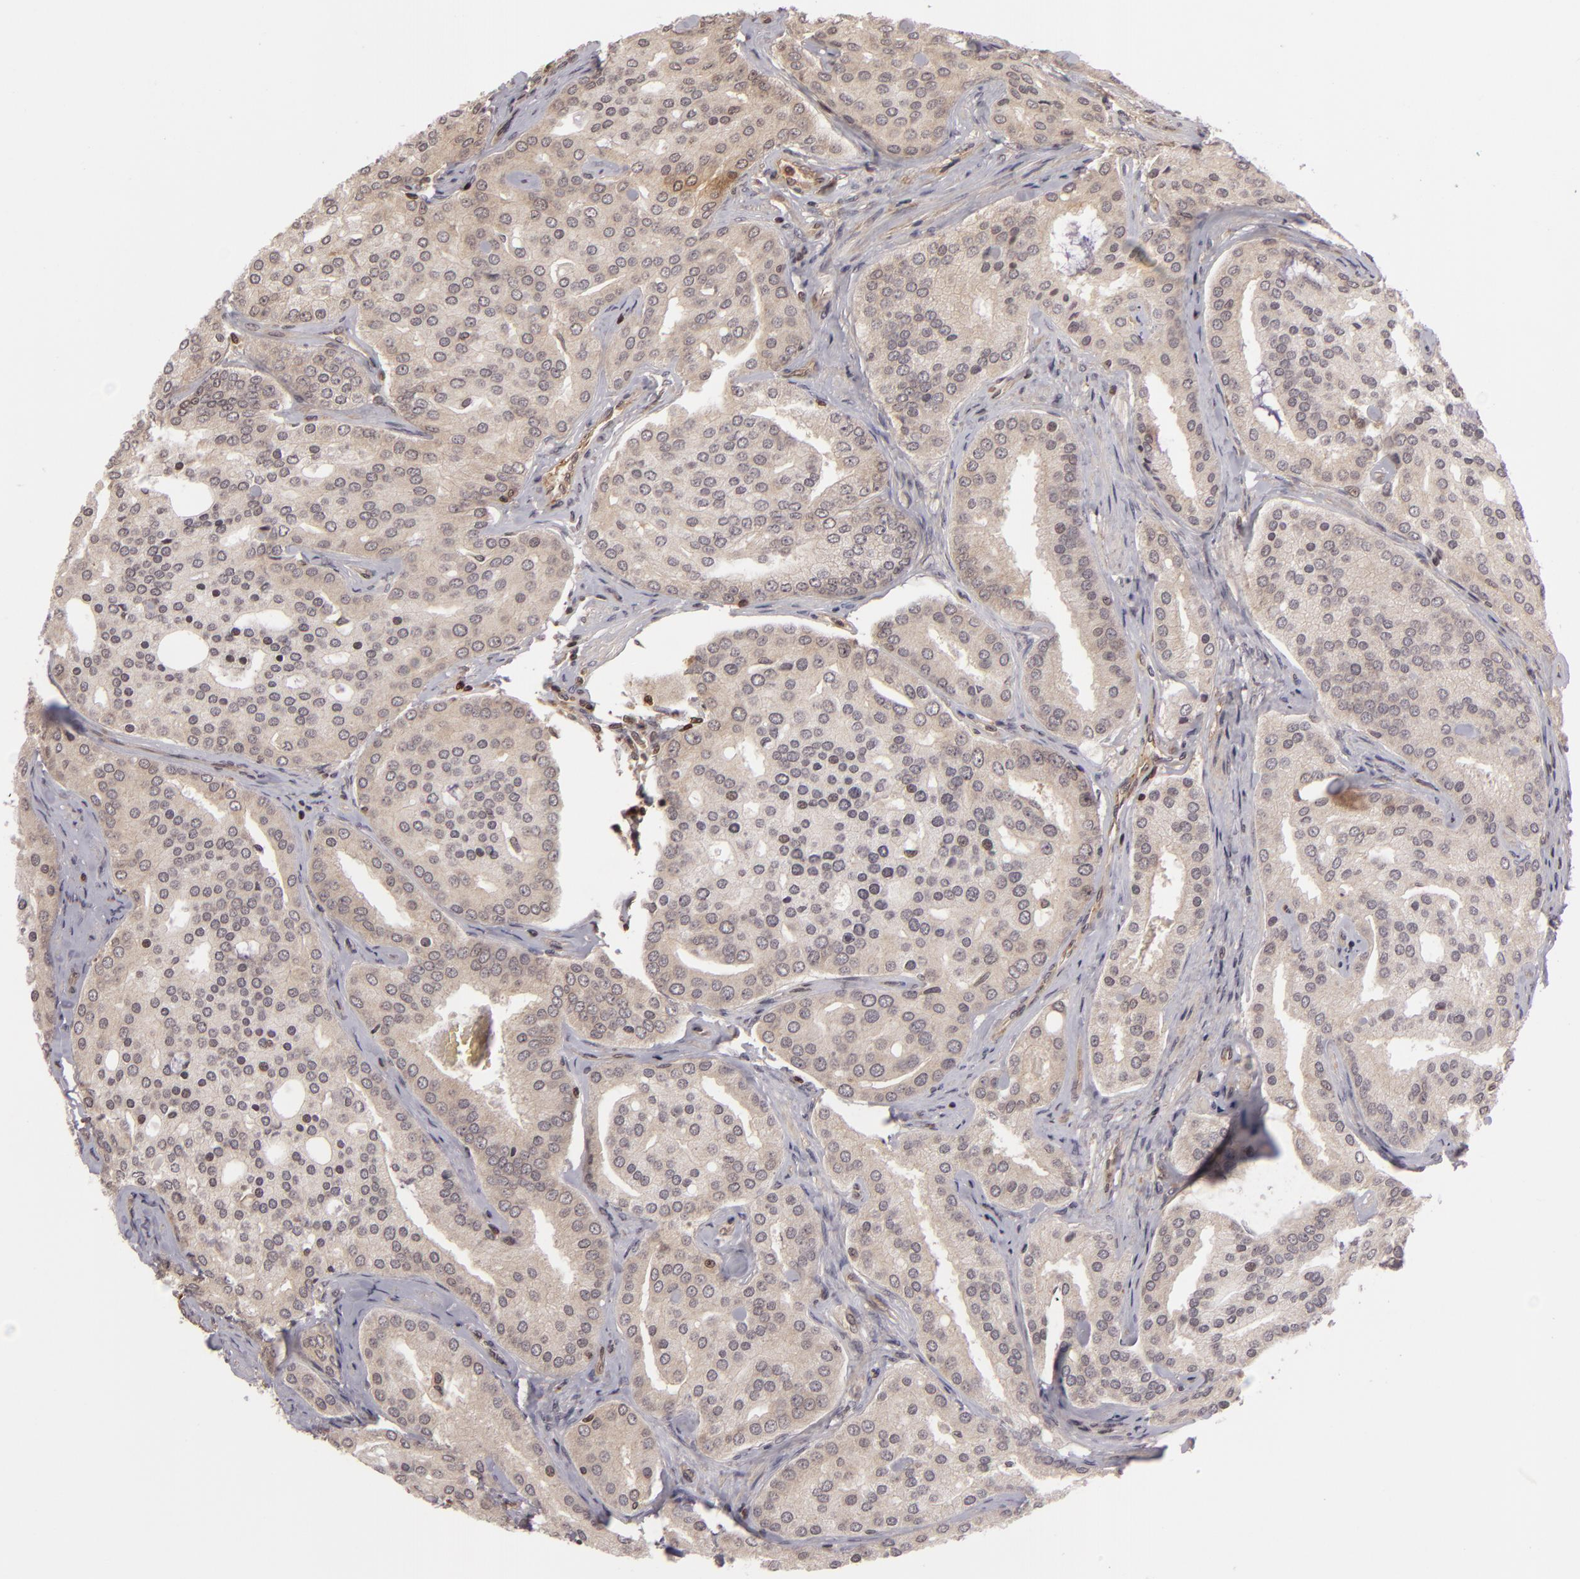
{"staining": {"intensity": "weak", "quantity": ">75%", "location": "cytoplasmic/membranous"}, "tissue": "prostate cancer", "cell_type": "Tumor cells", "image_type": "cancer", "snomed": [{"axis": "morphology", "description": "Adenocarcinoma, High grade"}, {"axis": "topography", "description": "Prostate"}], "caption": "Tumor cells demonstrate low levels of weak cytoplasmic/membranous positivity in about >75% of cells in prostate cancer (adenocarcinoma (high-grade)). The staining was performed using DAB (3,3'-diaminobenzidine) to visualize the protein expression in brown, while the nuclei were stained in blue with hematoxylin (Magnification: 20x).", "gene": "ZBTB33", "patient": {"sex": "male", "age": 64}}